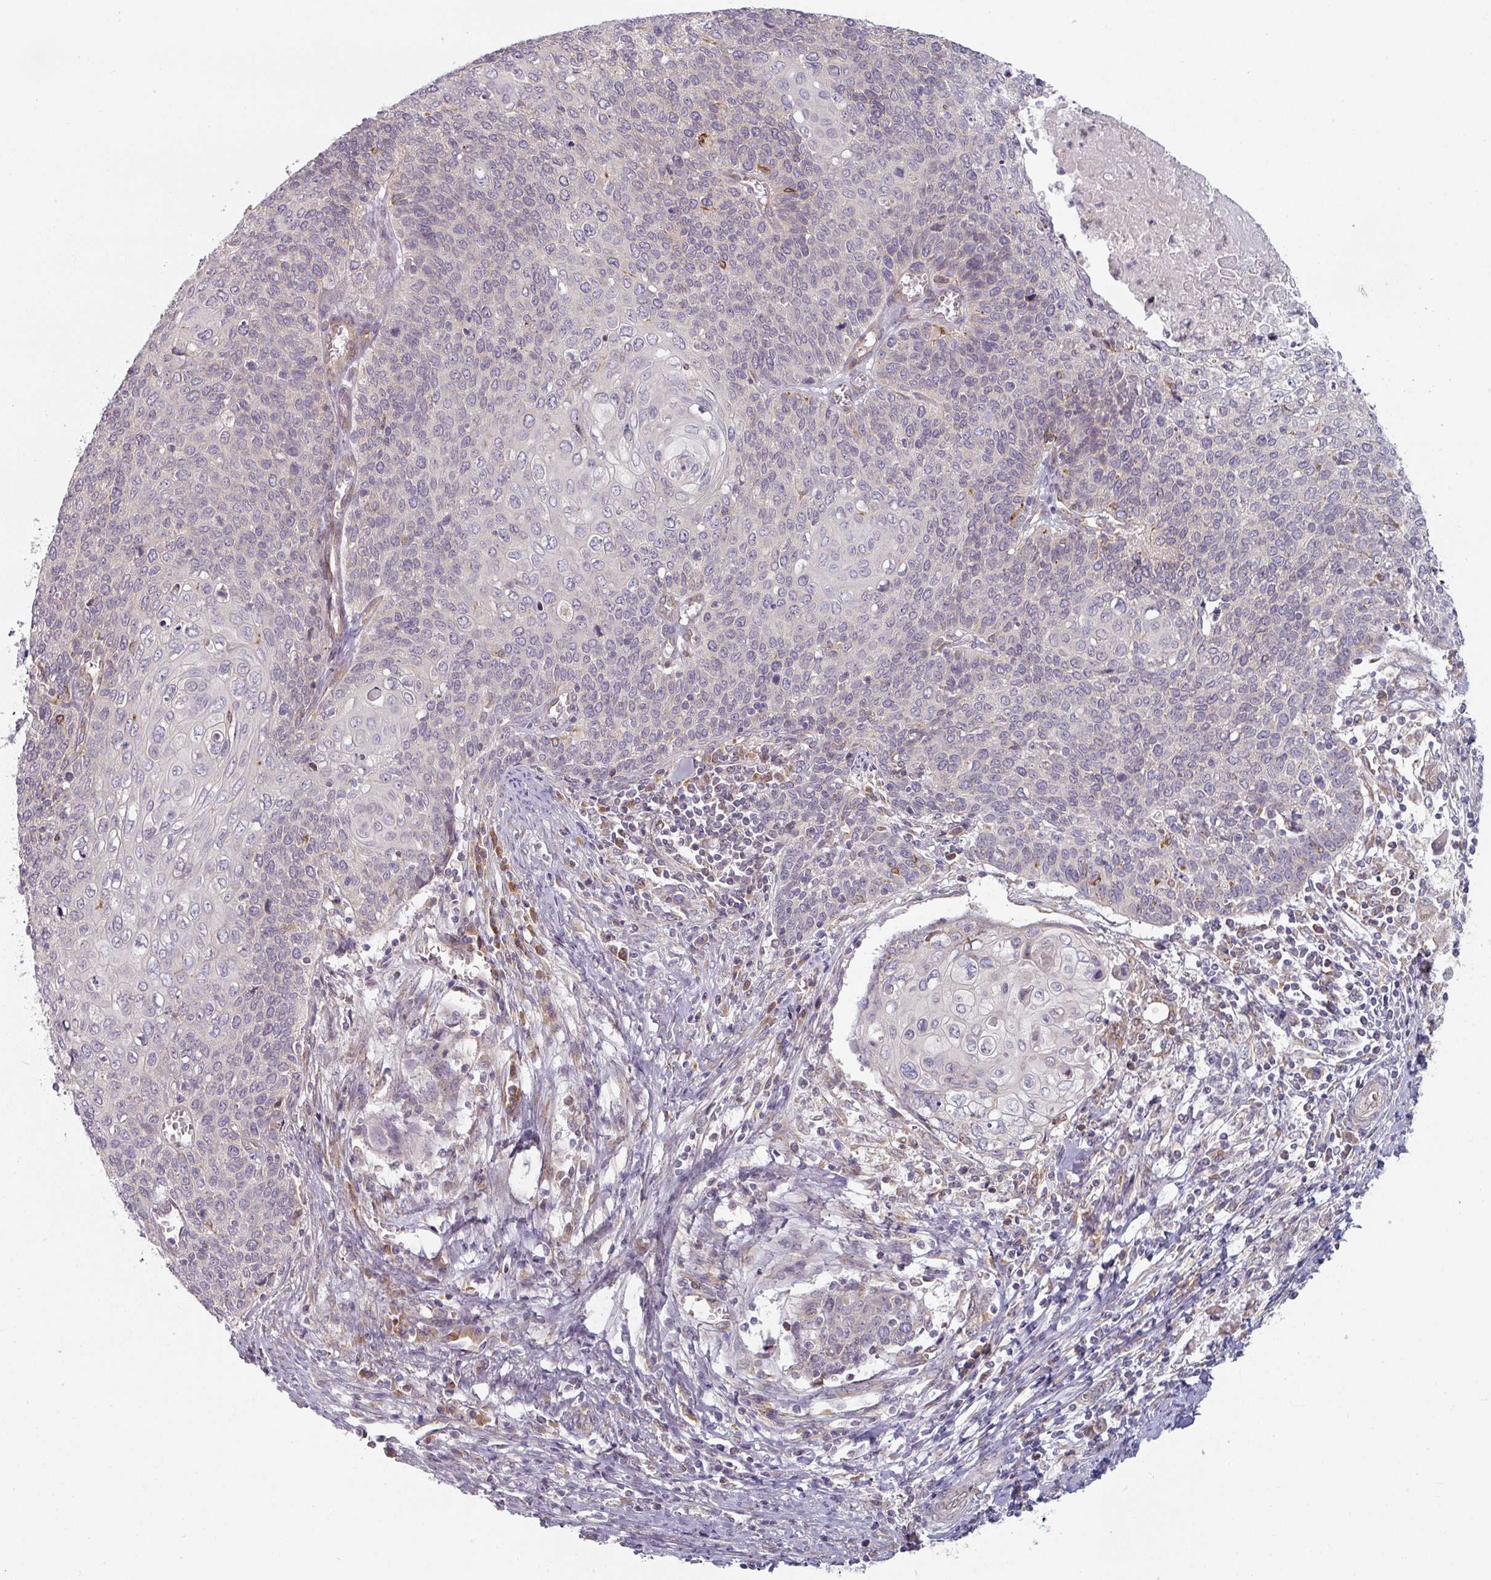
{"staining": {"intensity": "negative", "quantity": "none", "location": "none"}, "tissue": "cervical cancer", "cell_type": "Tumor cells", "image_type": "cancer", "snomed": [{"axis": "morphology", "description": "Squamous cell carcinoma, NOS"}, {"axis": "topography", "description": "Cervix"}], "caption": "An immunohistochemistry (IHC) histopathology image of cervical squamous cell carcinoma is shown. There is no staining in tumor cells of cervical squamous cell carcinoma.", "gene": "TAPT1", "patient": {"sex": "female", "age": 39}}